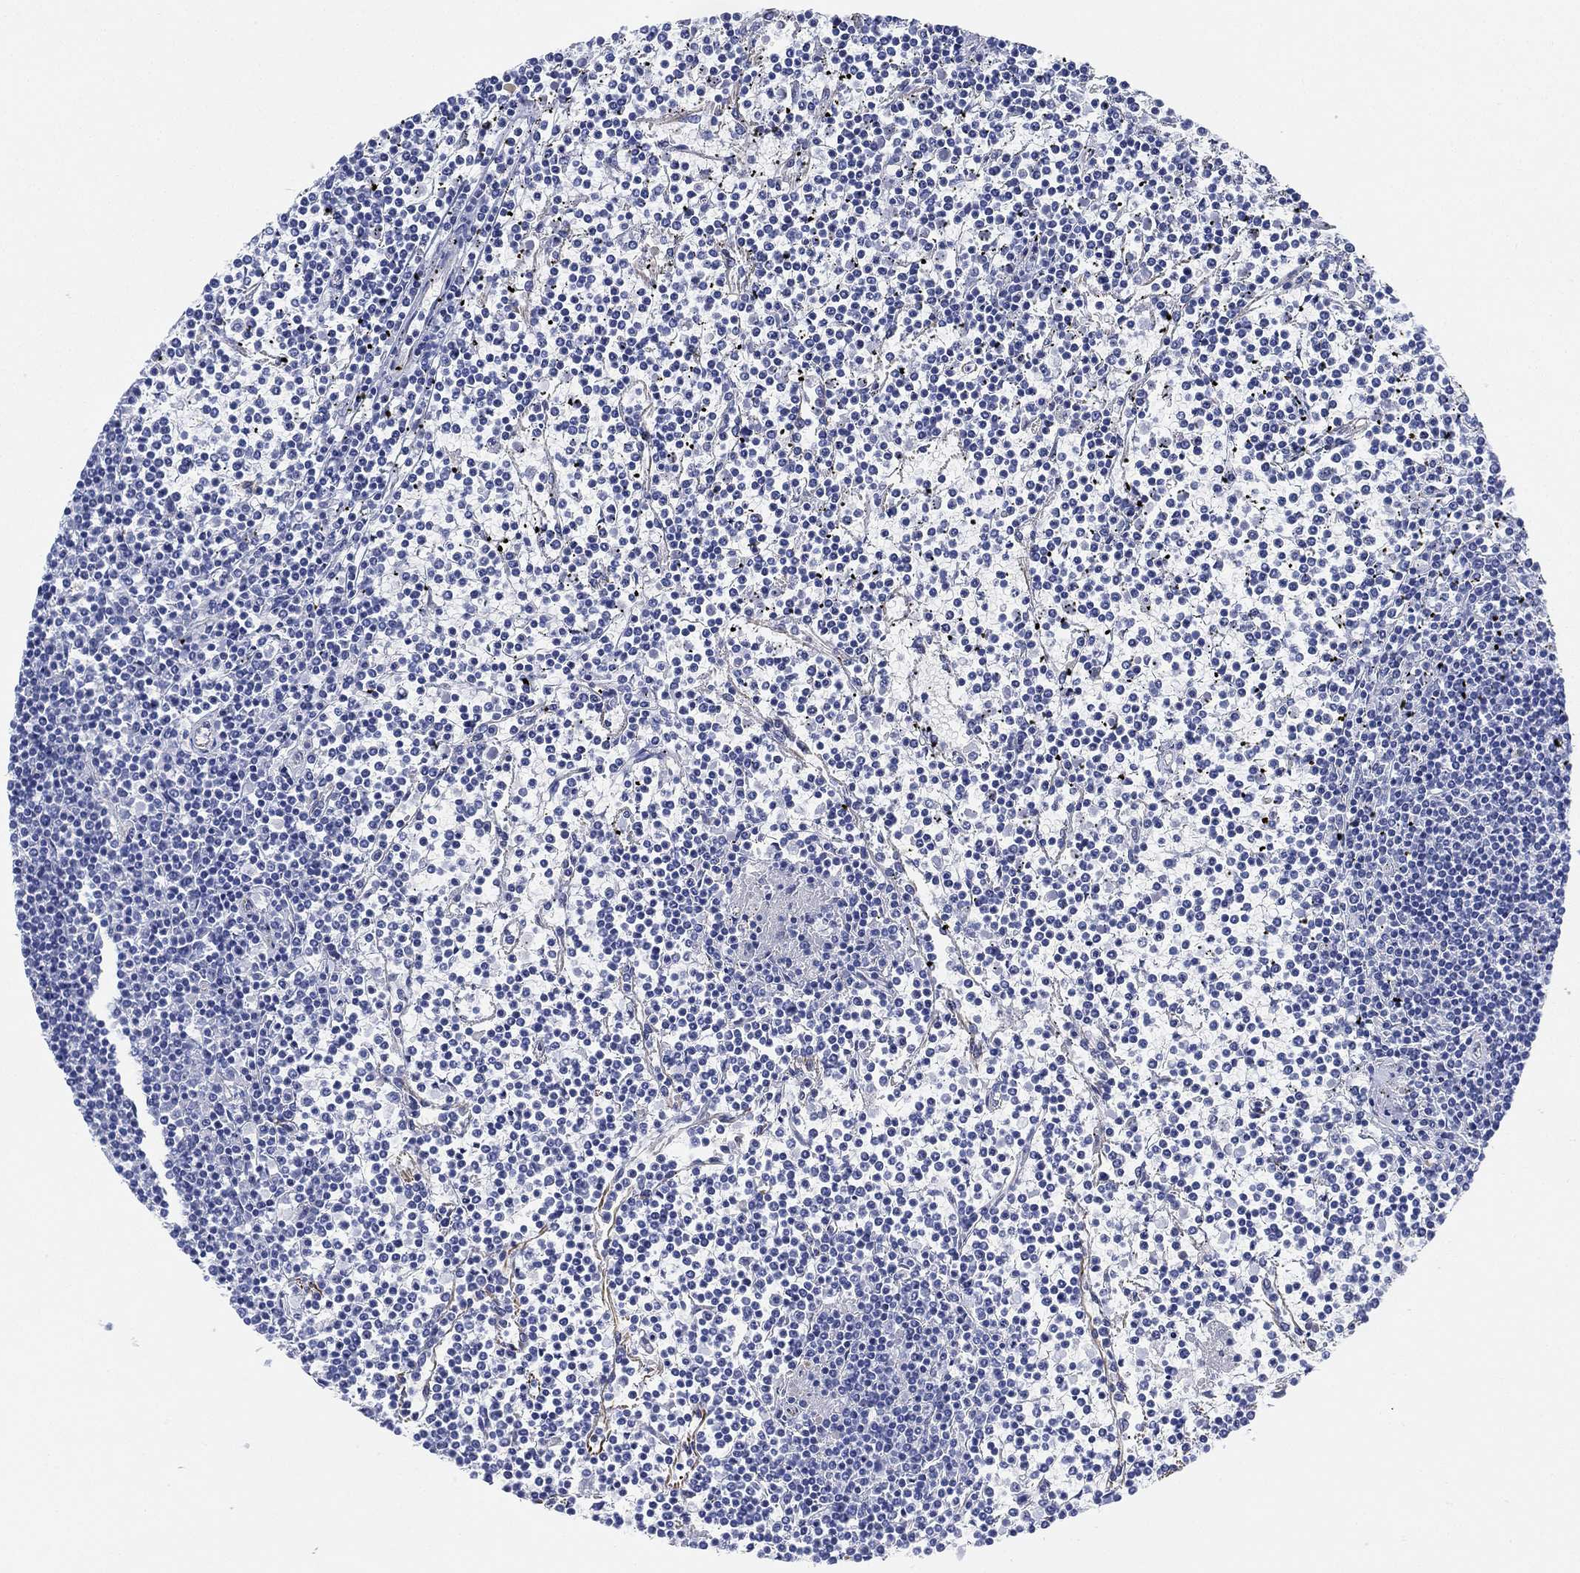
{"staining": {"intensity": "negative", "quantity": "none", "location": "none"}, "tissue": "lymphoma", "cell_type": "Tumor cells", "image_type": "cancer", "snomed": [{"axis": "morphology", "description": "Malignant lymphoma, non-Hodgkin's type, Low grade"}, {"axis": "topography", "description": "Spleen"}], "caption": "A high-resolution photomicrograph shows immunohistochemistry (IHC) staining of malignant lymphoma, non-Hodgkin's type (low-grade), which reveals no significant positivity in tumor cells. Brightfield microscopy of IHC stained with DAB (brown) and hematoxylin (blue), captured at high magnification.", "gene": "PSKH2", "patient": {"sex": "female", "age": 19}}